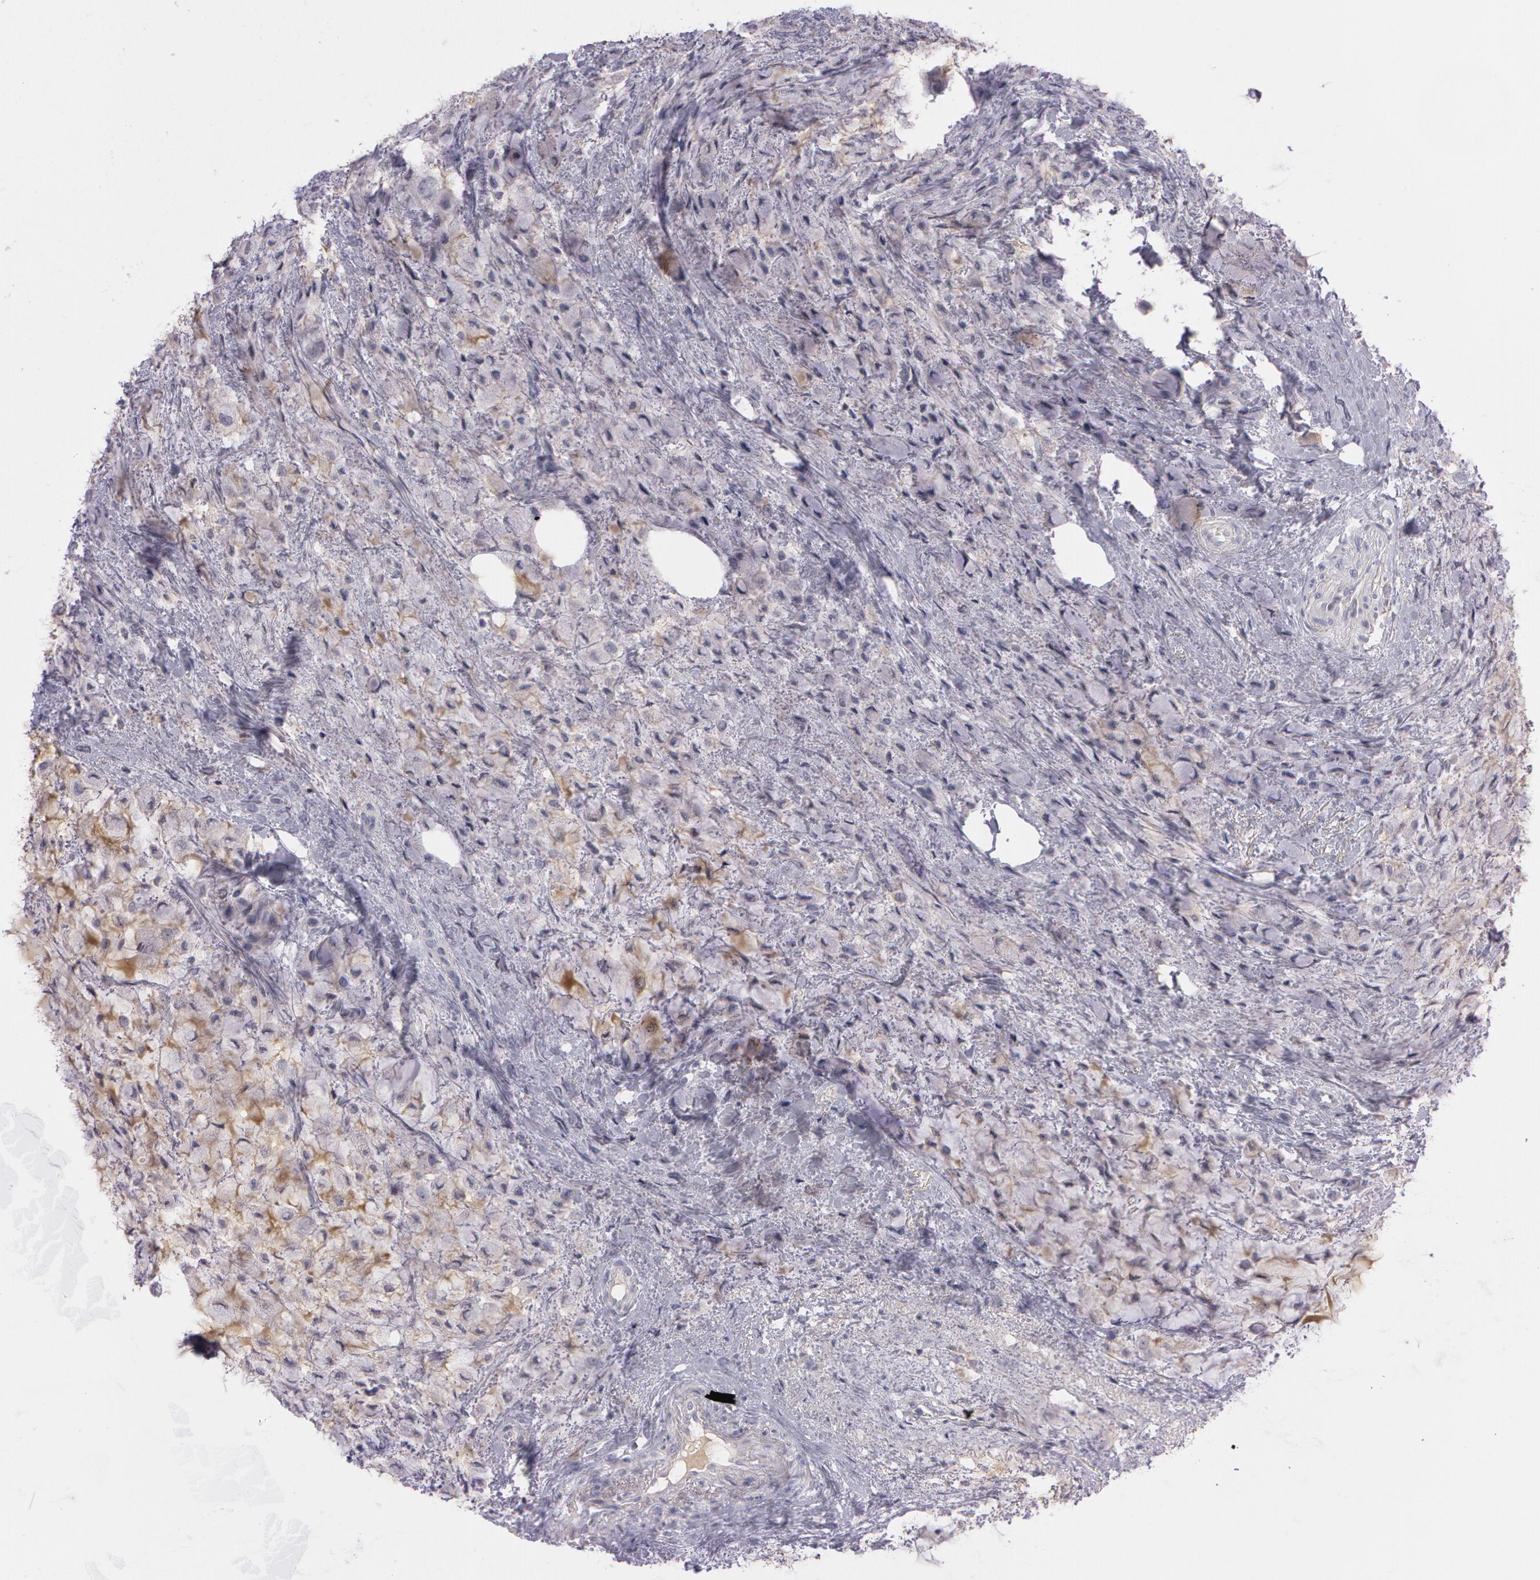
{"staining": {"intensity": "moderate", "quantity": "25%-75%", "location": "cytoplasmic/membranous"}, "tissue": "breast cancer", "cell_type": "Tumor cells", "image_type": "cancer", "snomed": [{"axis": "morphology", "description": "Lobular carcinoma"}, {"axis": "topography", "description": "Breast"}], "caption": "Immunohistochemical staining of breast cancer (lobular carcinoma) demonstrates medium levels of moderate cytoplasmic/membranous protein positivity in about 25%-75% of tumor cells.", "gene": "MXRA5", "patient": {"sex": "female", "age": 85}}